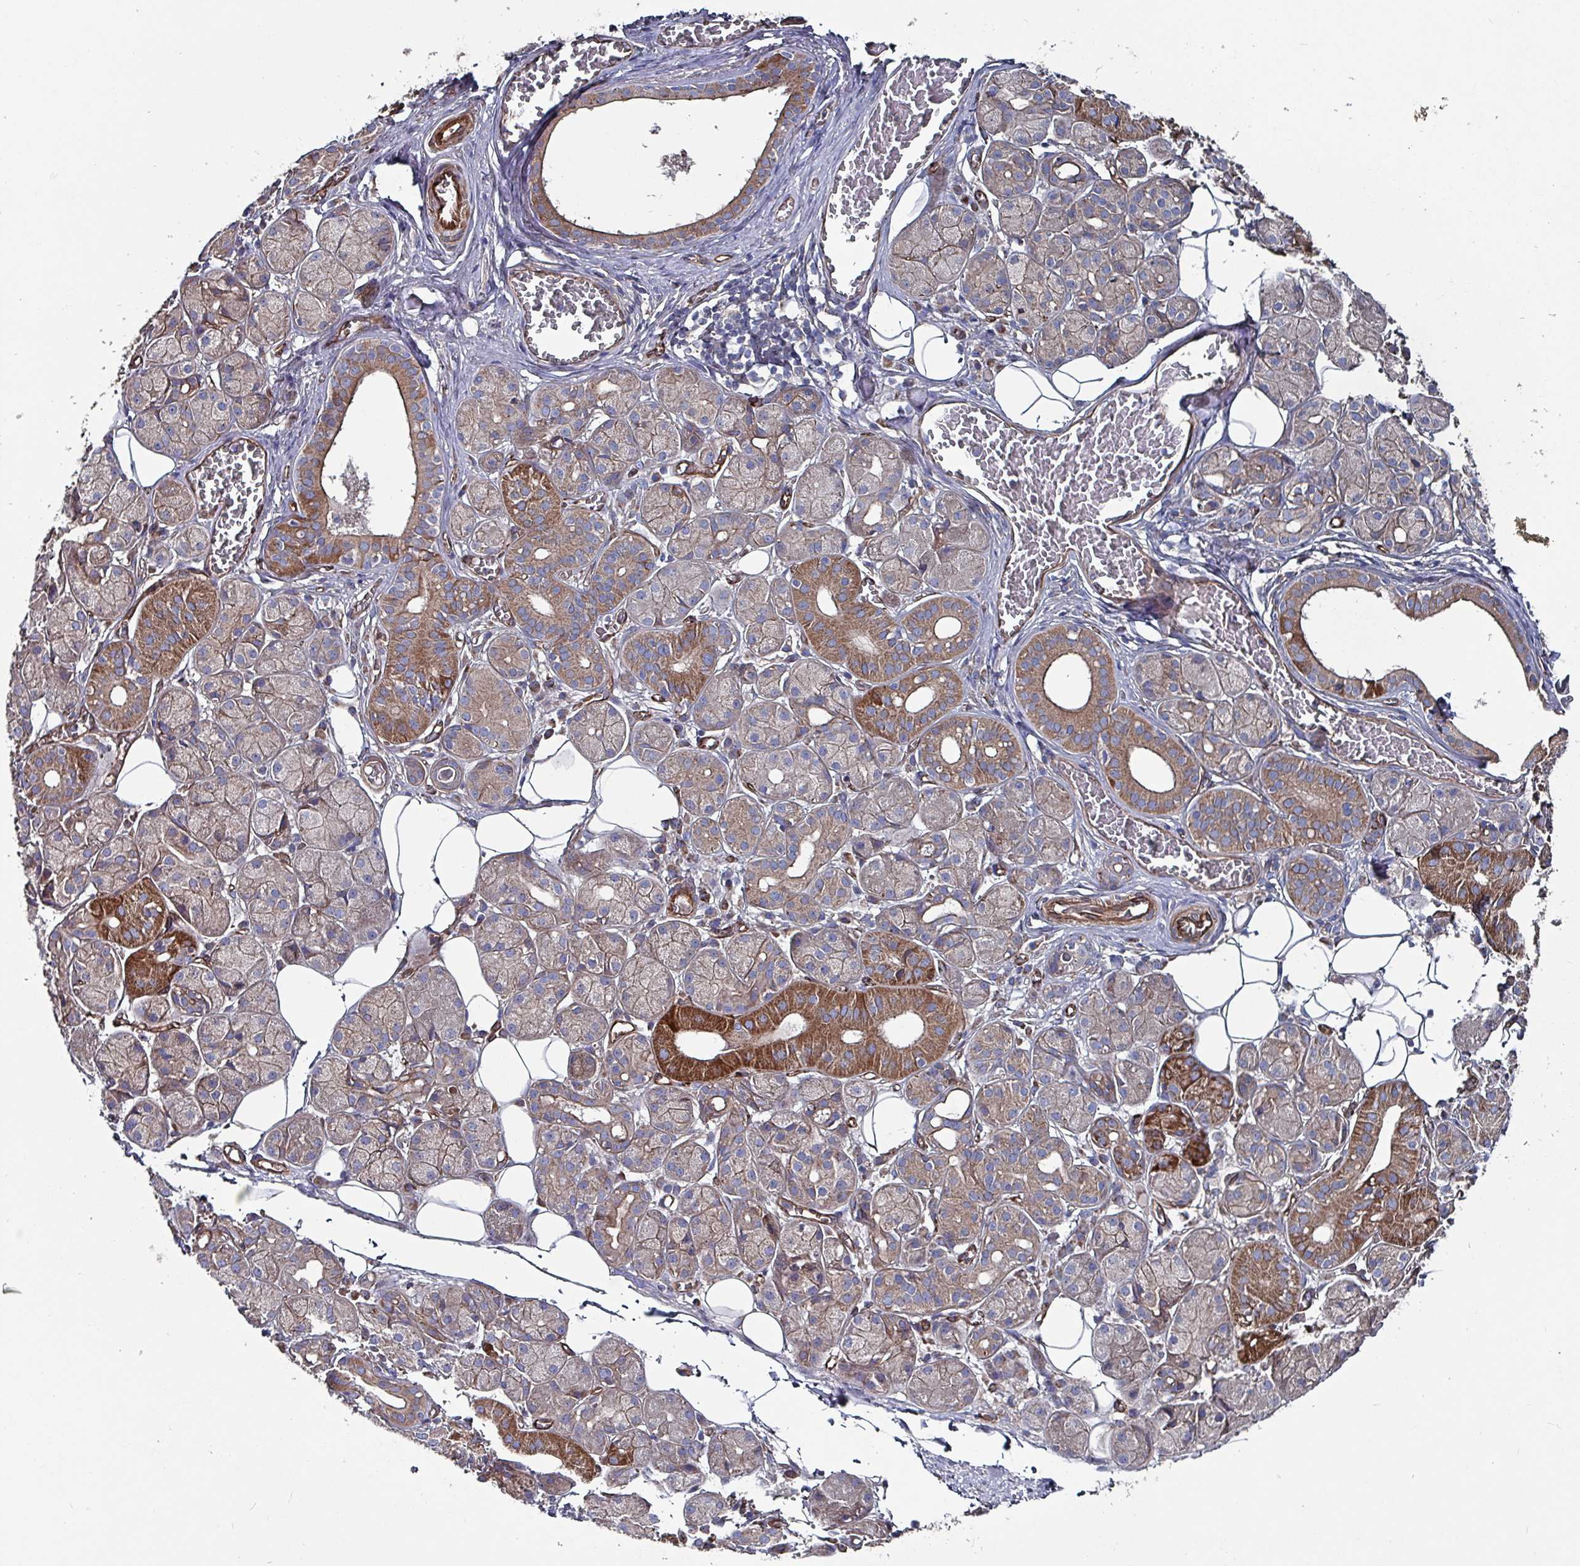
{"staining": {"intensity": "strong", "quantity": "25%-75%", "location": "cytoplasmic/membranous"}, "tissue": "salivary gland", "cell_type": "Glandular cells", "image_type": "normal", "snomed": [{"axis": "morphology", "description": "Squamous cell carcinoma, NOS"}, {"axis": "topography", "description": "Skin"}, {"axis": "topography", "description": "Head-Neck"}], "caption": "Immunohistochemical staining of normal salivary gland reveals 25%-75% levels of strong cytoplasmic/membranous protein positivity in about 25%-75% of glandular cells. (brown staining indicates protein expression, while blue staining denotes nuclei).", "gene": "ANO10", "patient": {"sex": "male", "age": 80}}